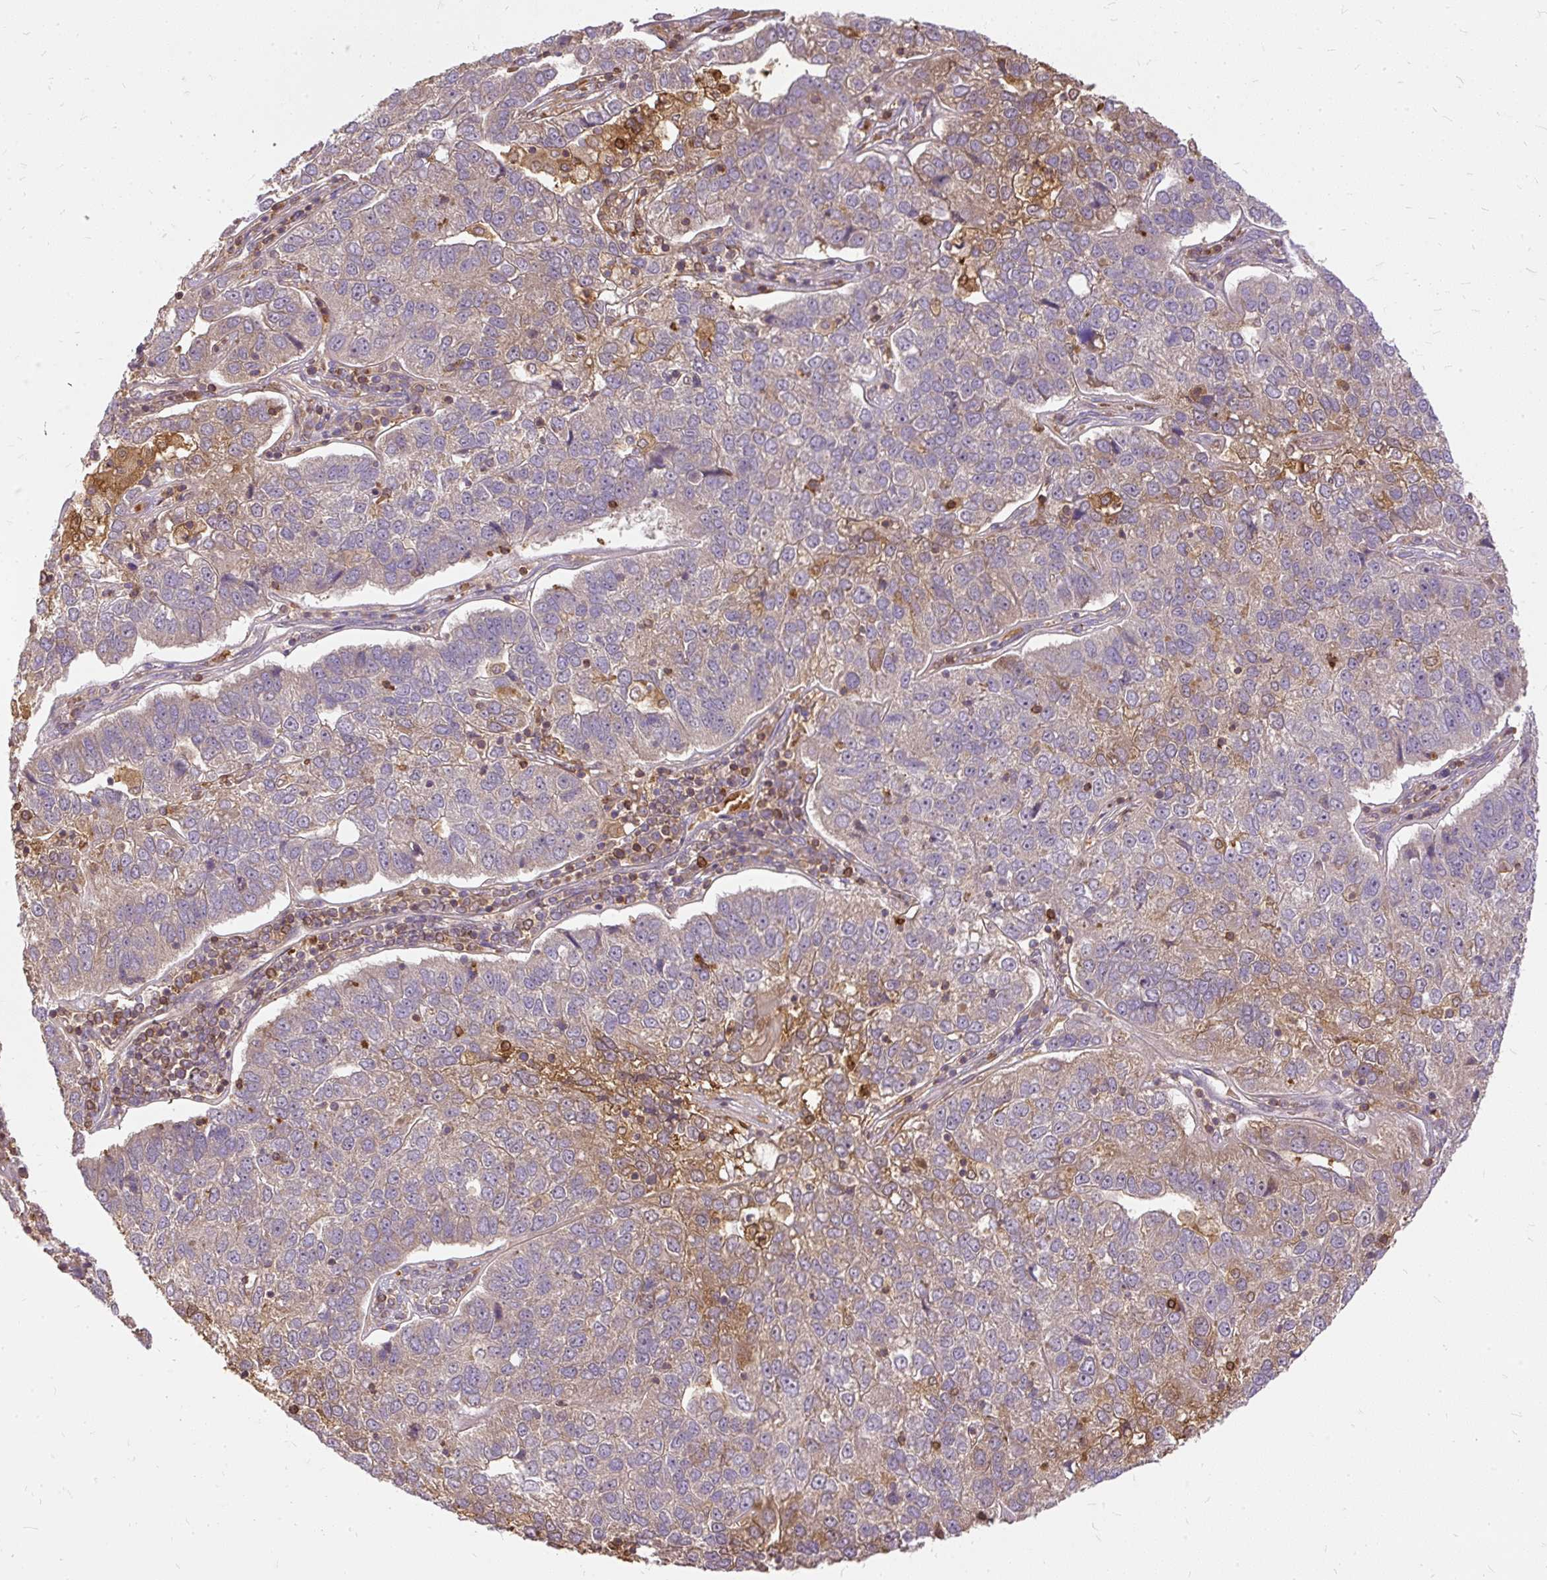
{"staining": {"intensity": "moderate", "quantity": "<25%", "location": "cytoplasmic/membranous"}, "tissue": "pancreatic cancer", "cell_type": "Tumor cells", "image_type": "cancer", "snomed": [{"axis": "morphology", "description": "Adenocarcinoma, NOS"}, {"axis": "topography", "description": "Pancreas"}], "caption": "Protein staining reveals moderate cytoplasmic/membranous positivity in about <25% of tumor cells in pancreatic cancer.", "gene": "AP5S1", "patient": {"sex": "female", "age": 61}}